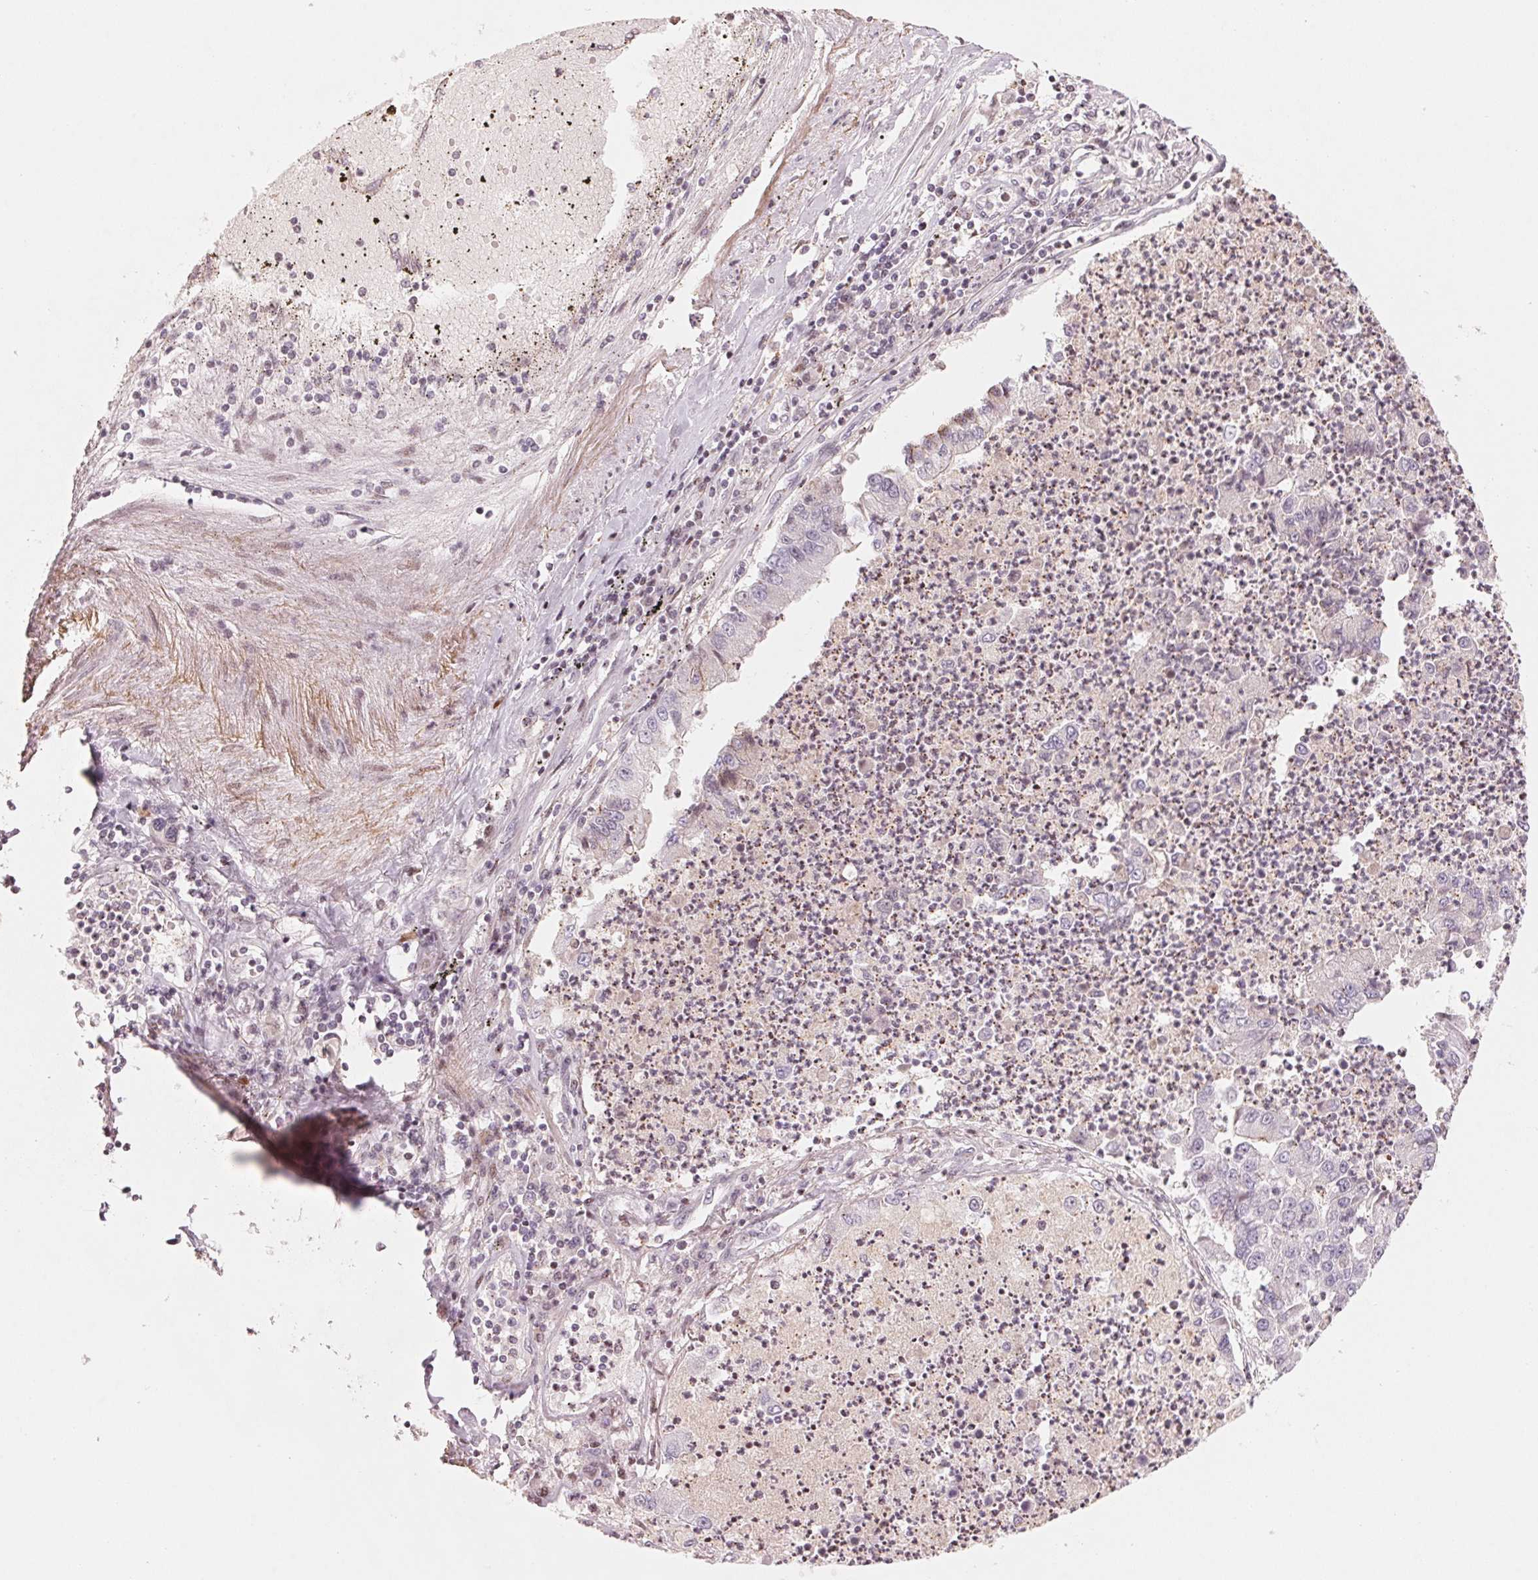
{"staining": {"intensity": "negative", "quantity": "none", "location": "none"}, "tissue": "lung cancer", "cell_type": "Tumor cells", "image_type": "cancer", "snomed": [{"axis": "morphology", "description": "Adenocarcinoma, NOS"}, {"axis": "topography", "description": "Lung"}], "caption": "High power microscopy histopathology image of an immunohistochemistry histopathology image of adenocarcinoma (lung), revealing no significant positivity in tumor cells.", "gene": "SLC17A4", "patient": {"sex": "female", "age": 57}}